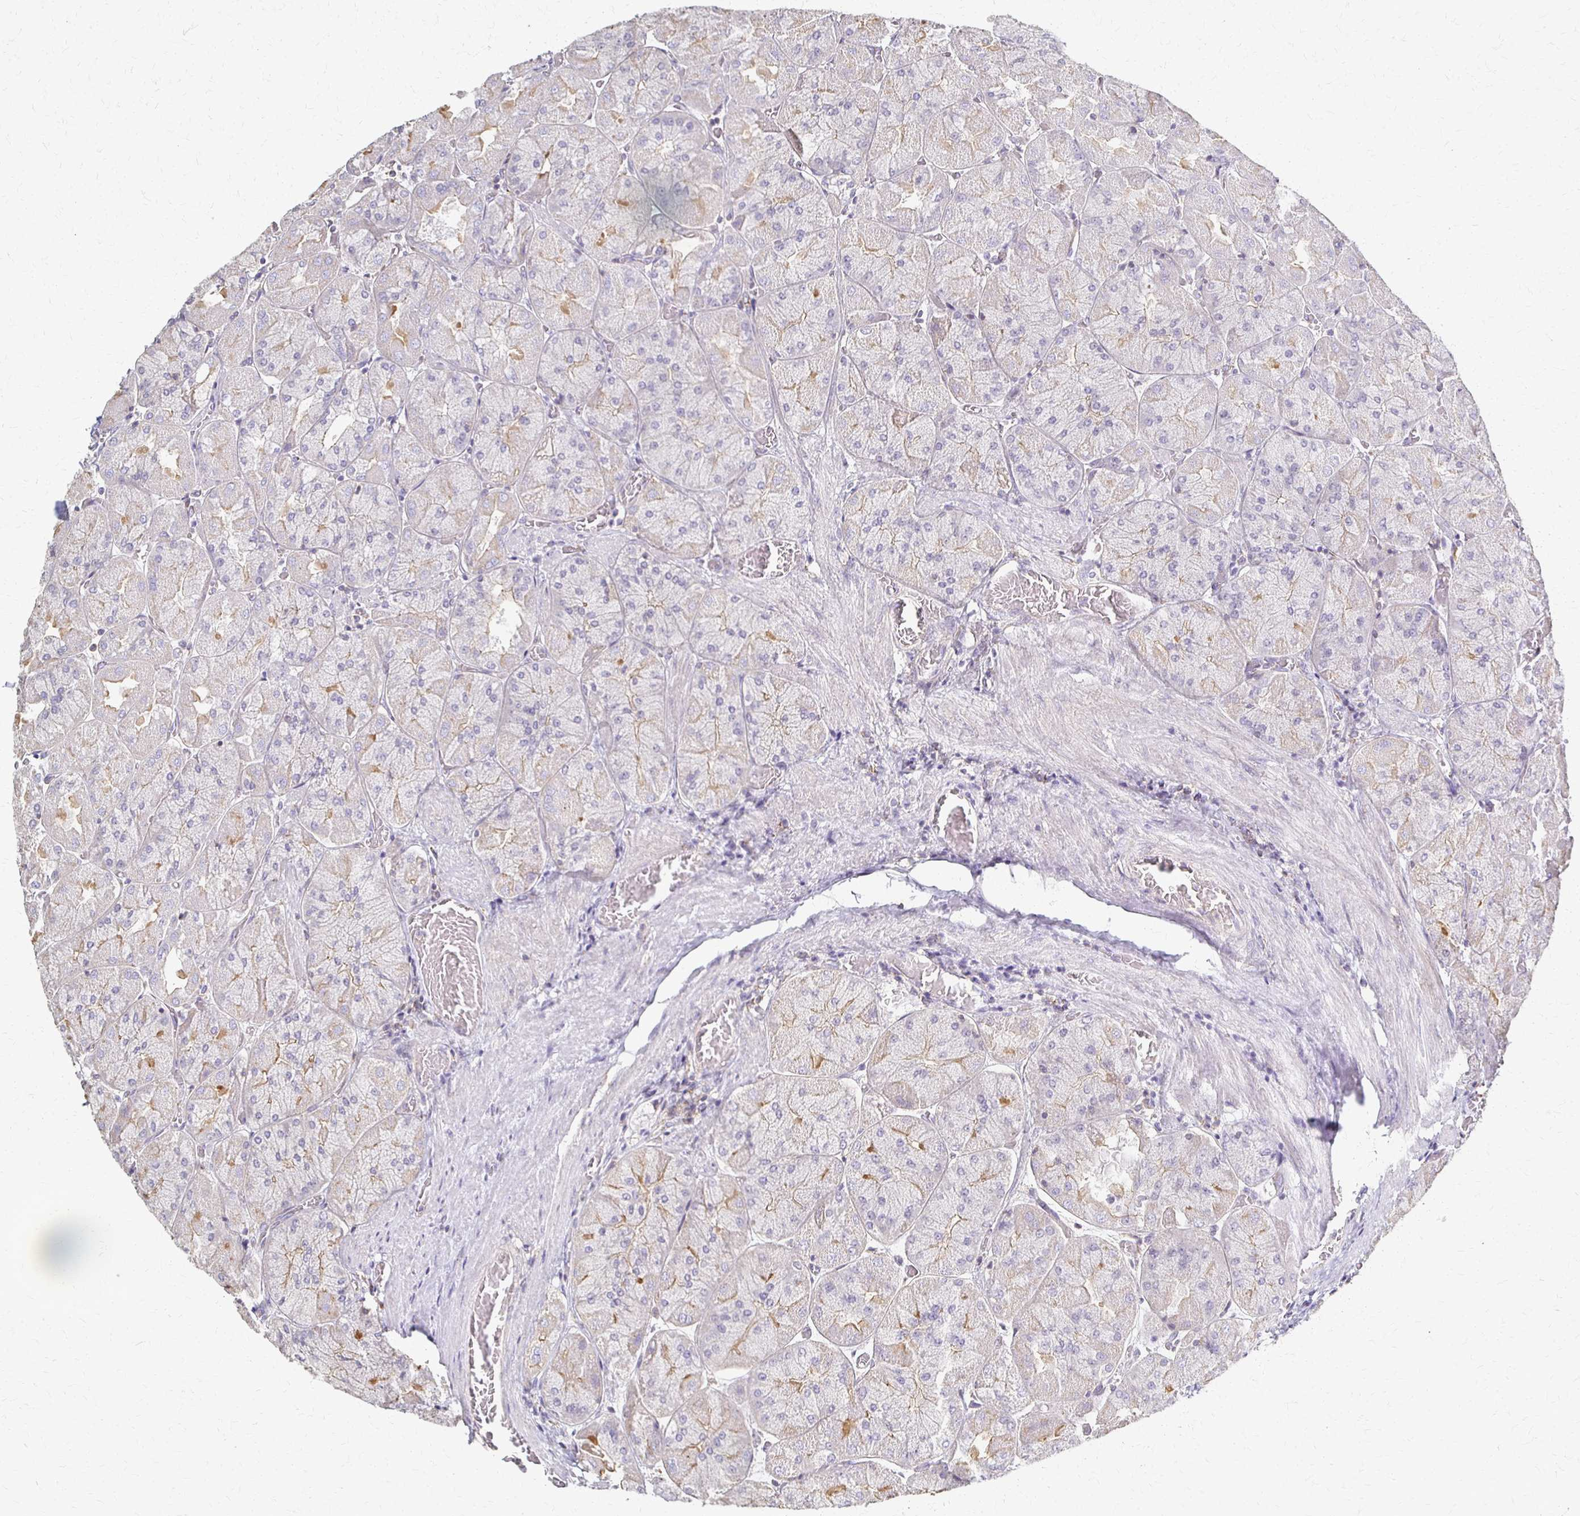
{"staining": {"intensity": "weak", "quantity": "25%-75%", "location": "cytoplasmic/membranous"}, "tissue": "stomach", "cell_type": "Glandular cells", "image_type": "normal", "snomed": [{"axis": "morphology", "description": "Normal tissue, NOS"}, {"axis": "topography", "description": "Stomach"}], "caption": "Immunohistochemistry of unremarkable human stomach displays low levels of weak cytoplasmic/membranous expression in approximately 25%-75% of glandular cells.", "gene": "C1QTNF7", "patient": {"sex": "female", "age": 61}}